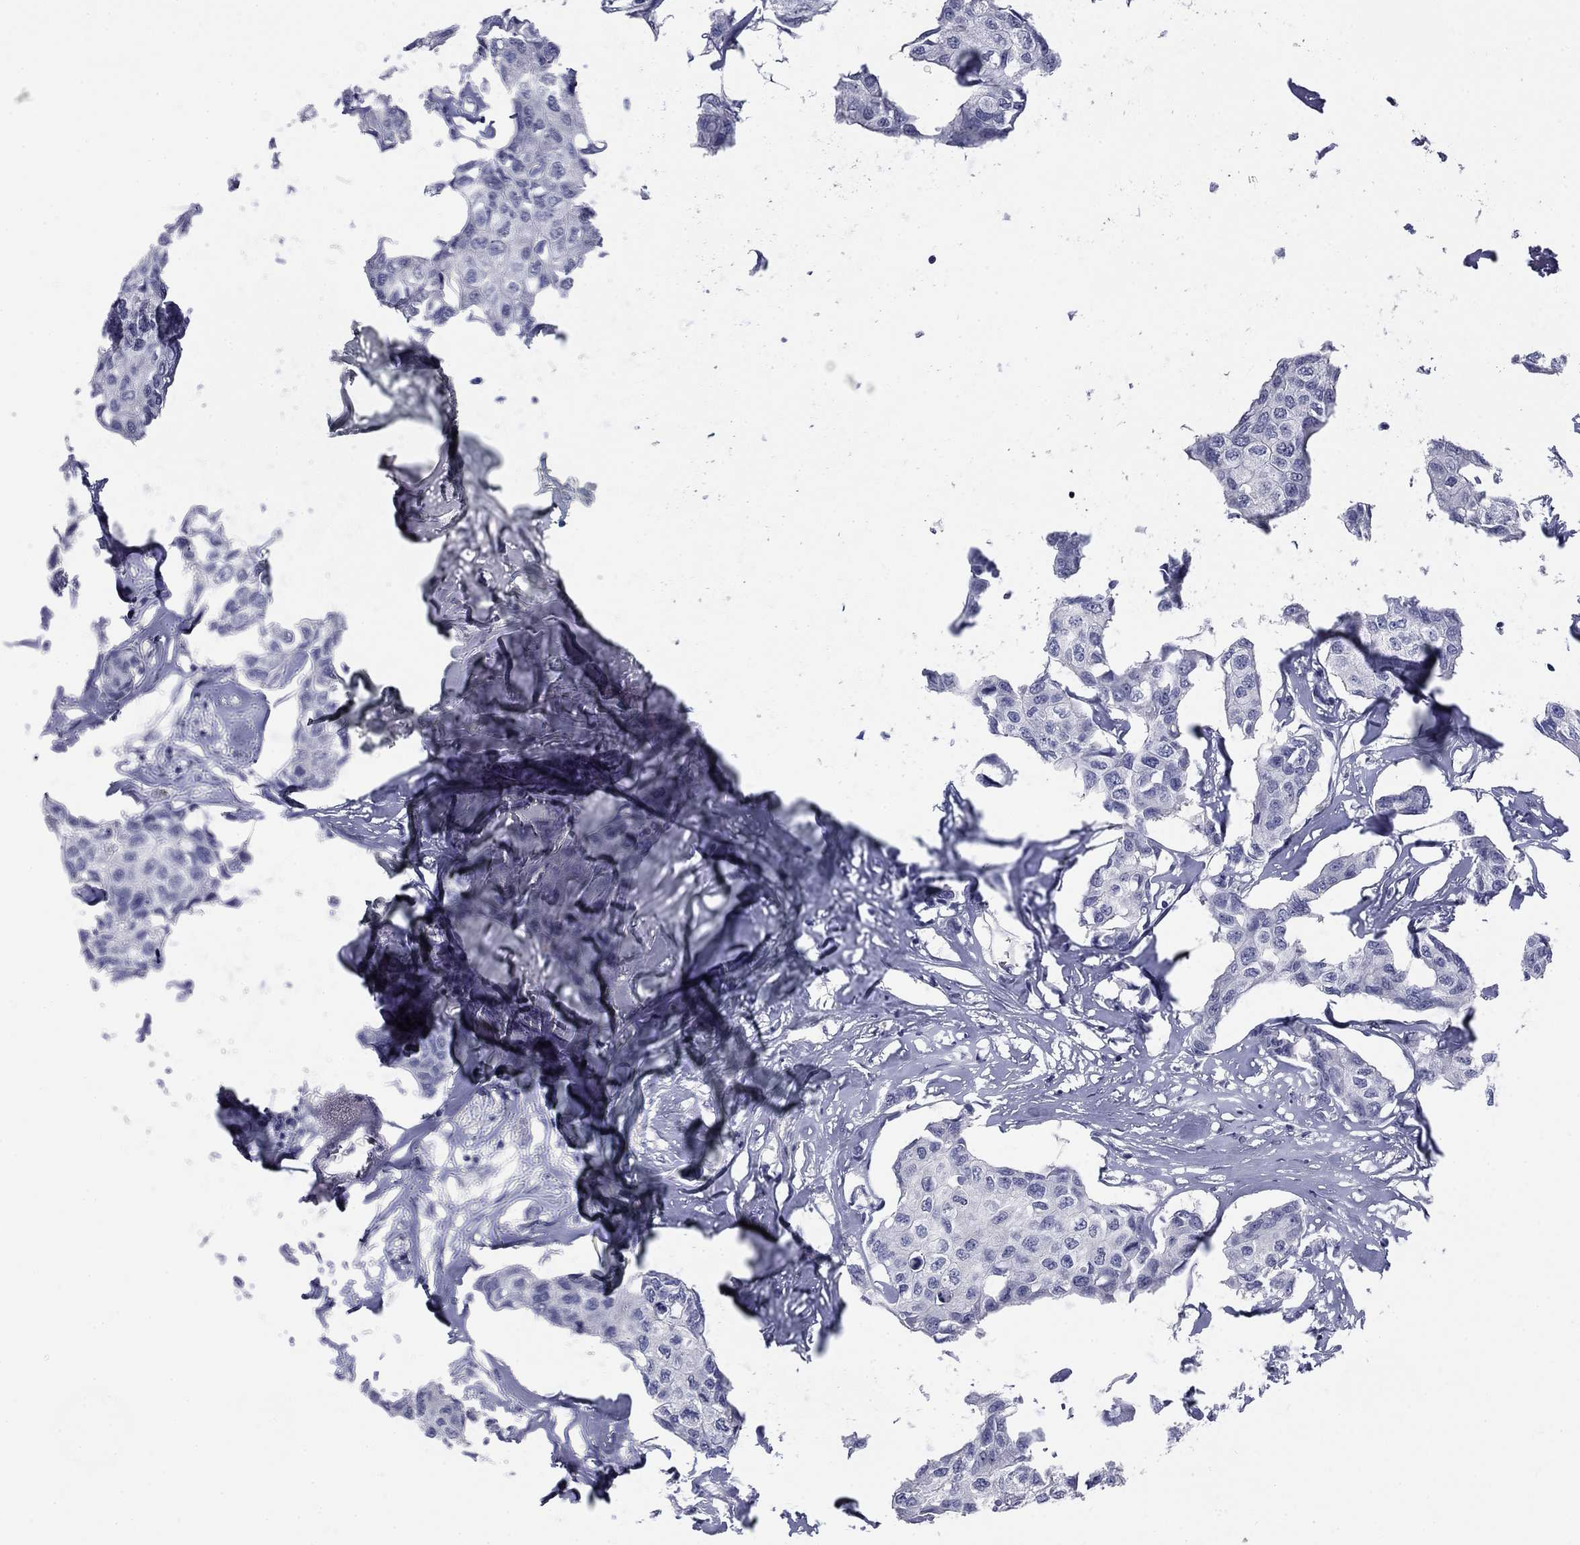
{"staining": {"intensity": "negative", "quantity": "none", "location": "none"}, "tissue": "breast cancer", "cell_type": "Tumor cells", "image_type": "cancer", "snomed": [{"axis": "morphology", "description": "Duct carcinoma"}, {"axis": "topography", "description": "Breast"}], "caption": "The image displays no significant expression in tumor cells of intraductal carcinoma (breast).", "gene": "ELAVL4", "patient": {"sex": "female", "age": 80}}